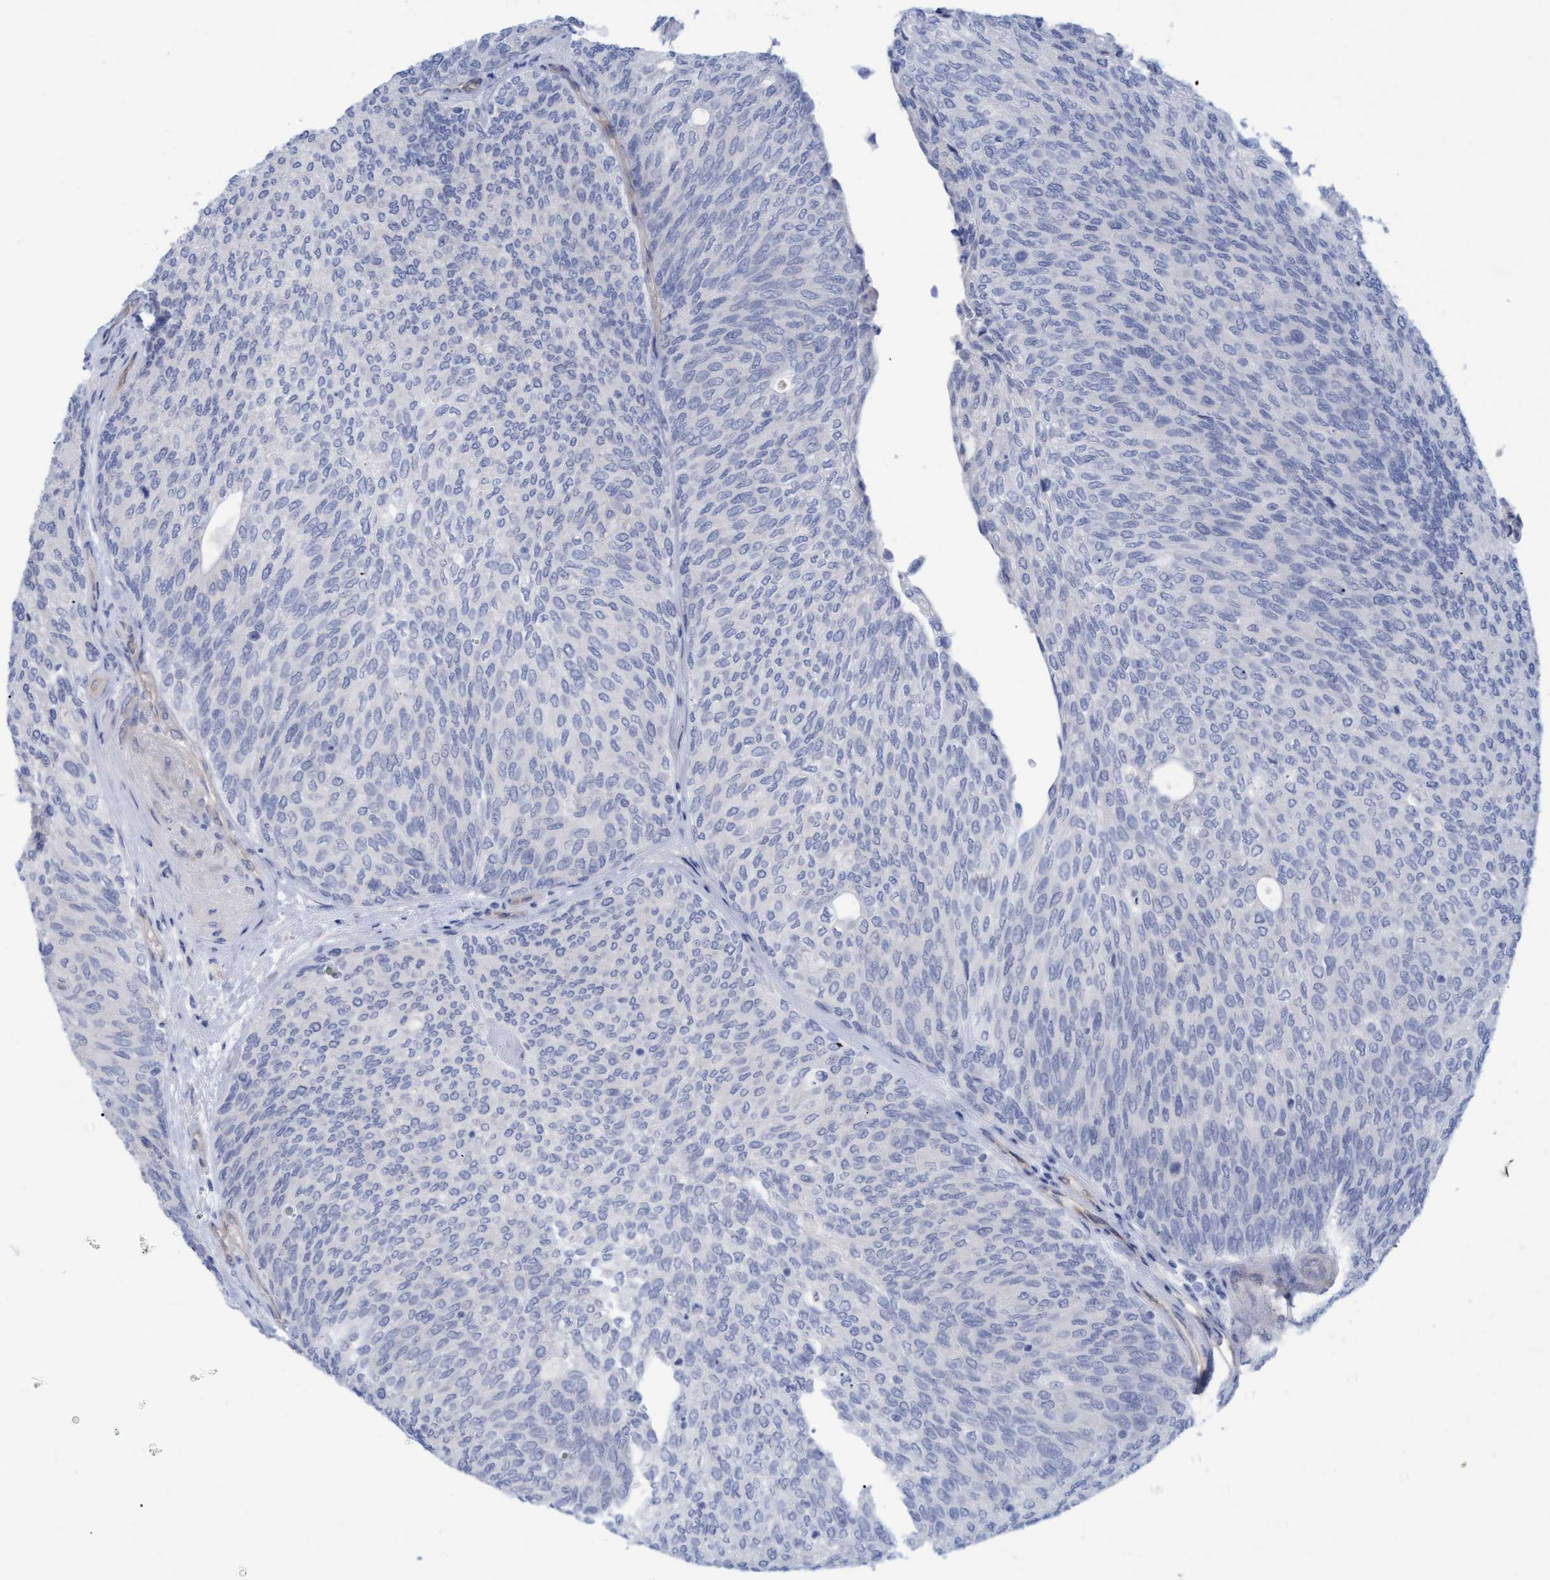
{"staining": {"intensity": "negative", "quantity": "none", "location": "none"}, "tissue": "urothelial cancer", "cell_type": "Tumor cells", "image_type": "cancer", "snomed": [{"axis": "morphology", "description": "Urothelial carcinoma, Low grade"}, {"axis": "topography", "description": "Urinary bladder"}], "caption": "Immunohistochemistry photomicrograph of human urothelial cancer stained for a protein (brown), which displays no expression in tumor cells.", "gene": "STXBP1", "patient": {"sex": "female", "age": 79}}